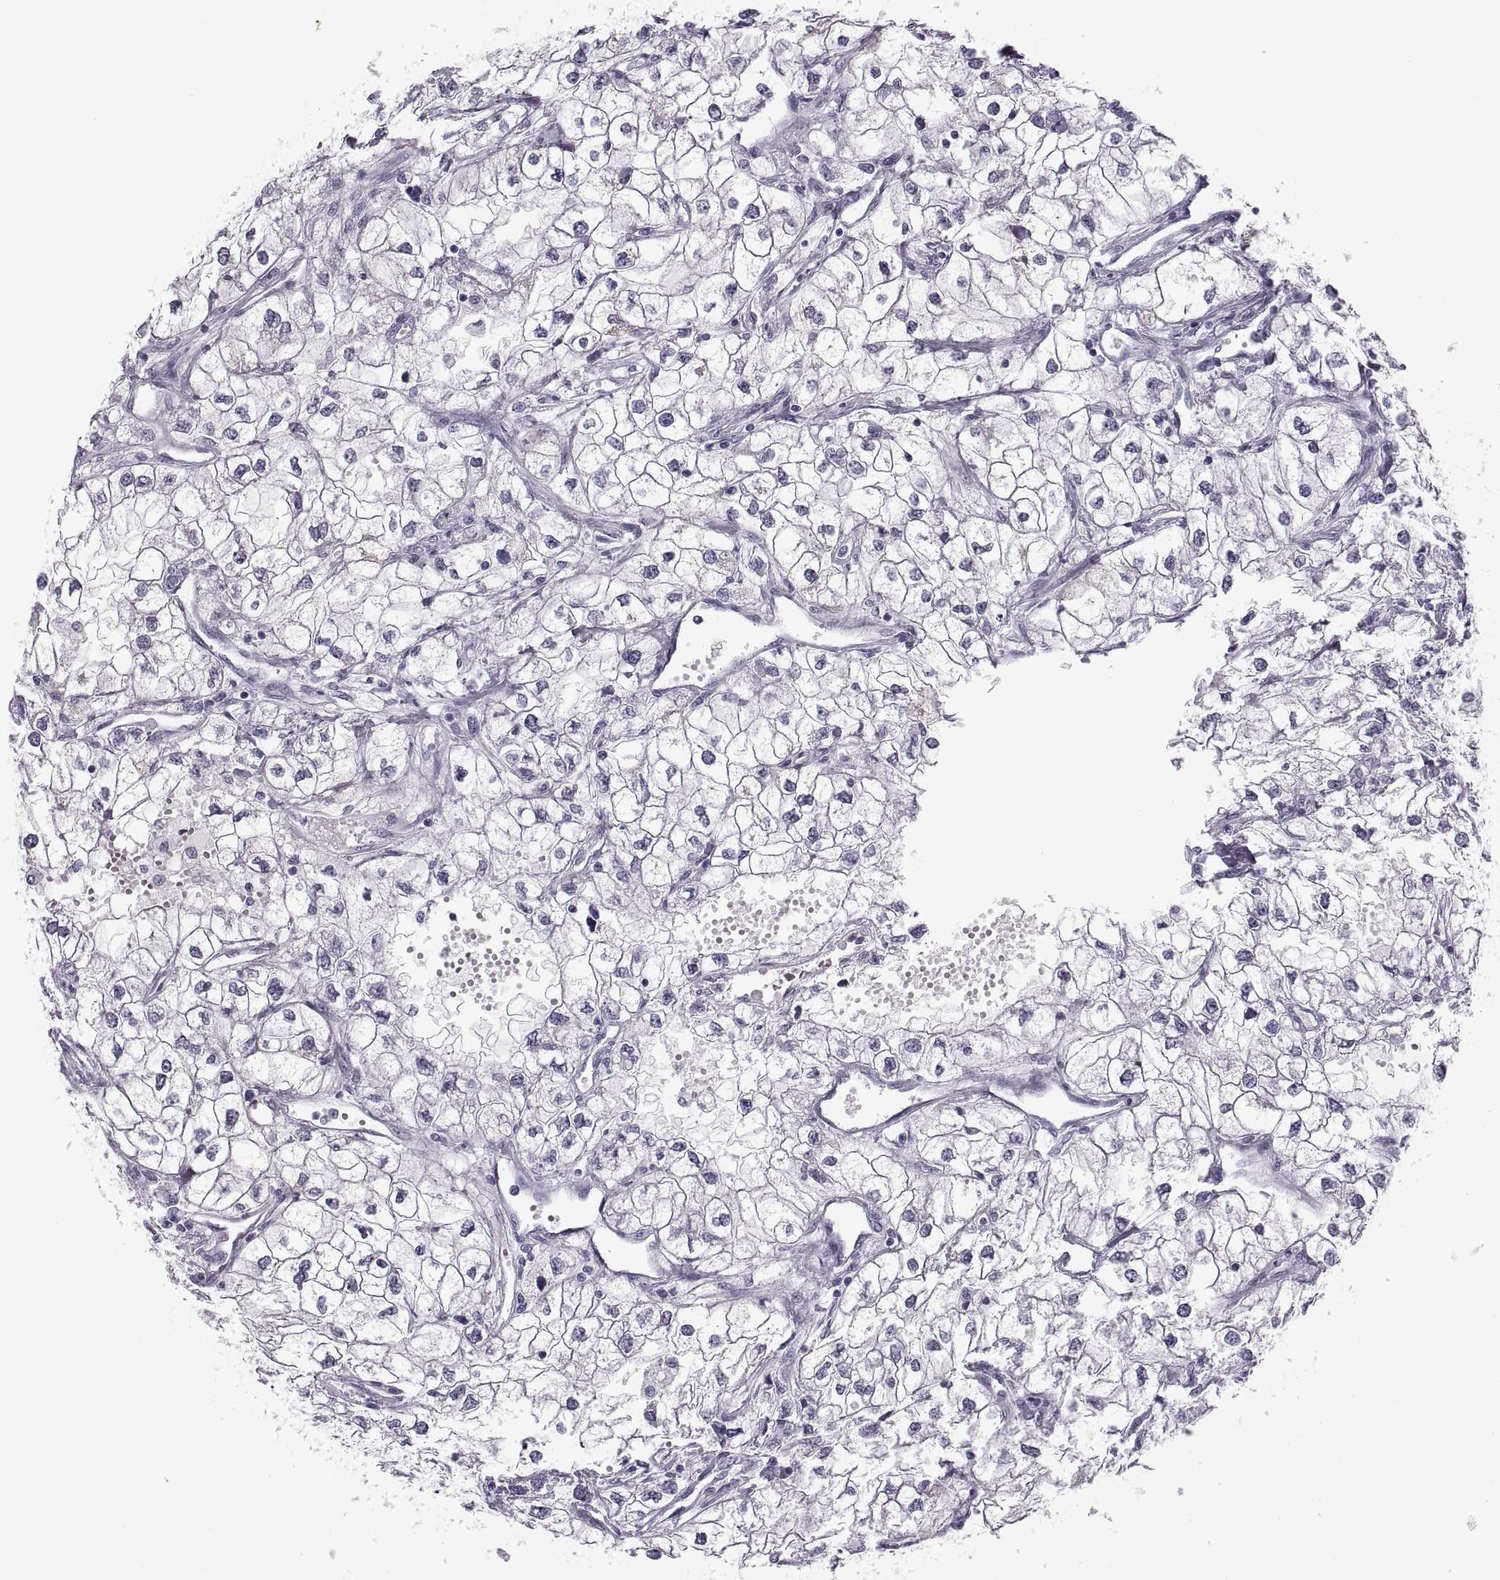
{"staining": {"intensity": "negative", "quantity": "none", "location": "none"}, "tissue": "renal cancer", "cell_type": "Tumor cells", "image_type": "cancer", "snomed": [{"axis": "morphology", "description": "Adenocarcinoma, NOS"}, {"axis": "topography", "description": "Kidney"}], "caption": "The photomicrograph displays no significant expression in tumor cells of renal cancer. Brightfield microscopy of immunohistochemistry stained with DAB (3,3'-diaminobenzidine) (brown) and hematoxylin (blue), captured at high magnification.", "gene": "C3orf22", "patient": {"sex": "male", "age": 59}}